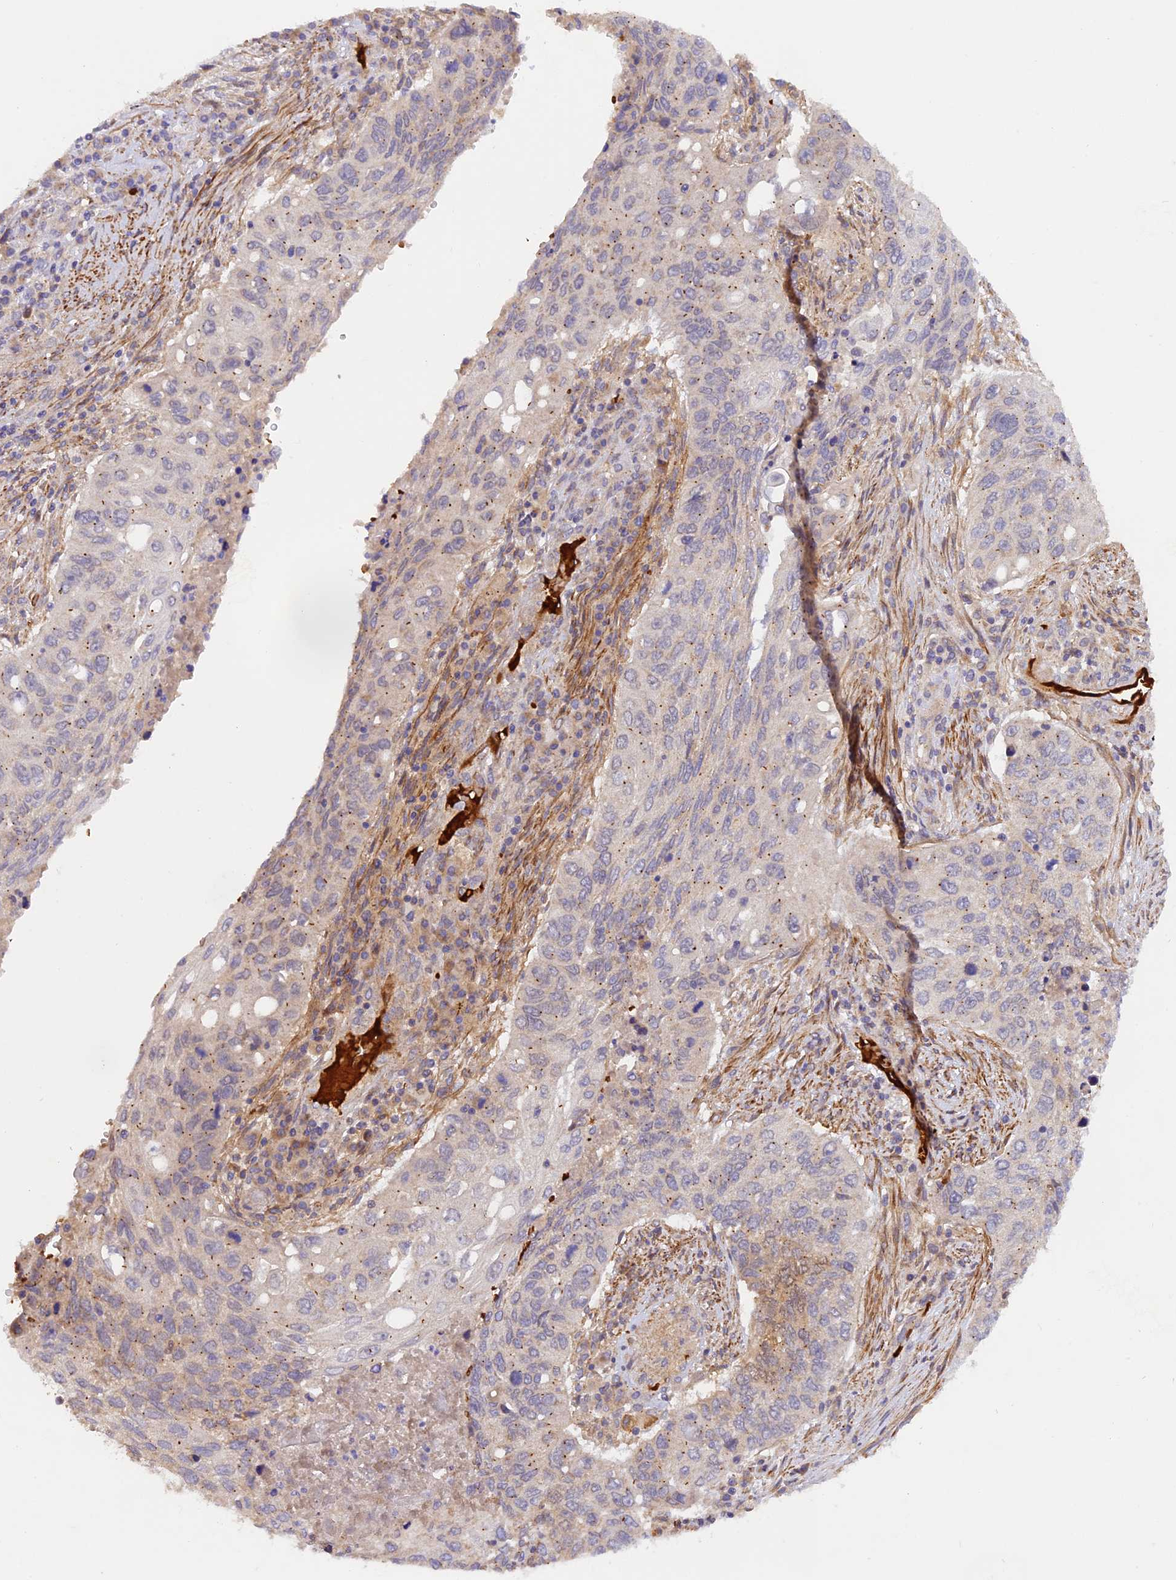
{"staining": {"intensity": "negative", "quantity": "none", "location": "none"}, "tissue": "lung cancer", "cell_type": "Tumor cells", "image_type": "cancer", "snomed": [{"axis": "morphology", "description": "Squamous cell carcinoma, NOS"}, {"axis": "topography", "description": "Lung"}], "caption": "This micrograph is of lung cancer stained with IHC to label a protein in brown with the nuclei are counter-stained blue. There is no expression in tumor cells. (Immunohistochemistry (ihc), brightfield microscopy, high magnification).", "gene": "WDFY4", "patient": {"sex": "female", "age": 63}}